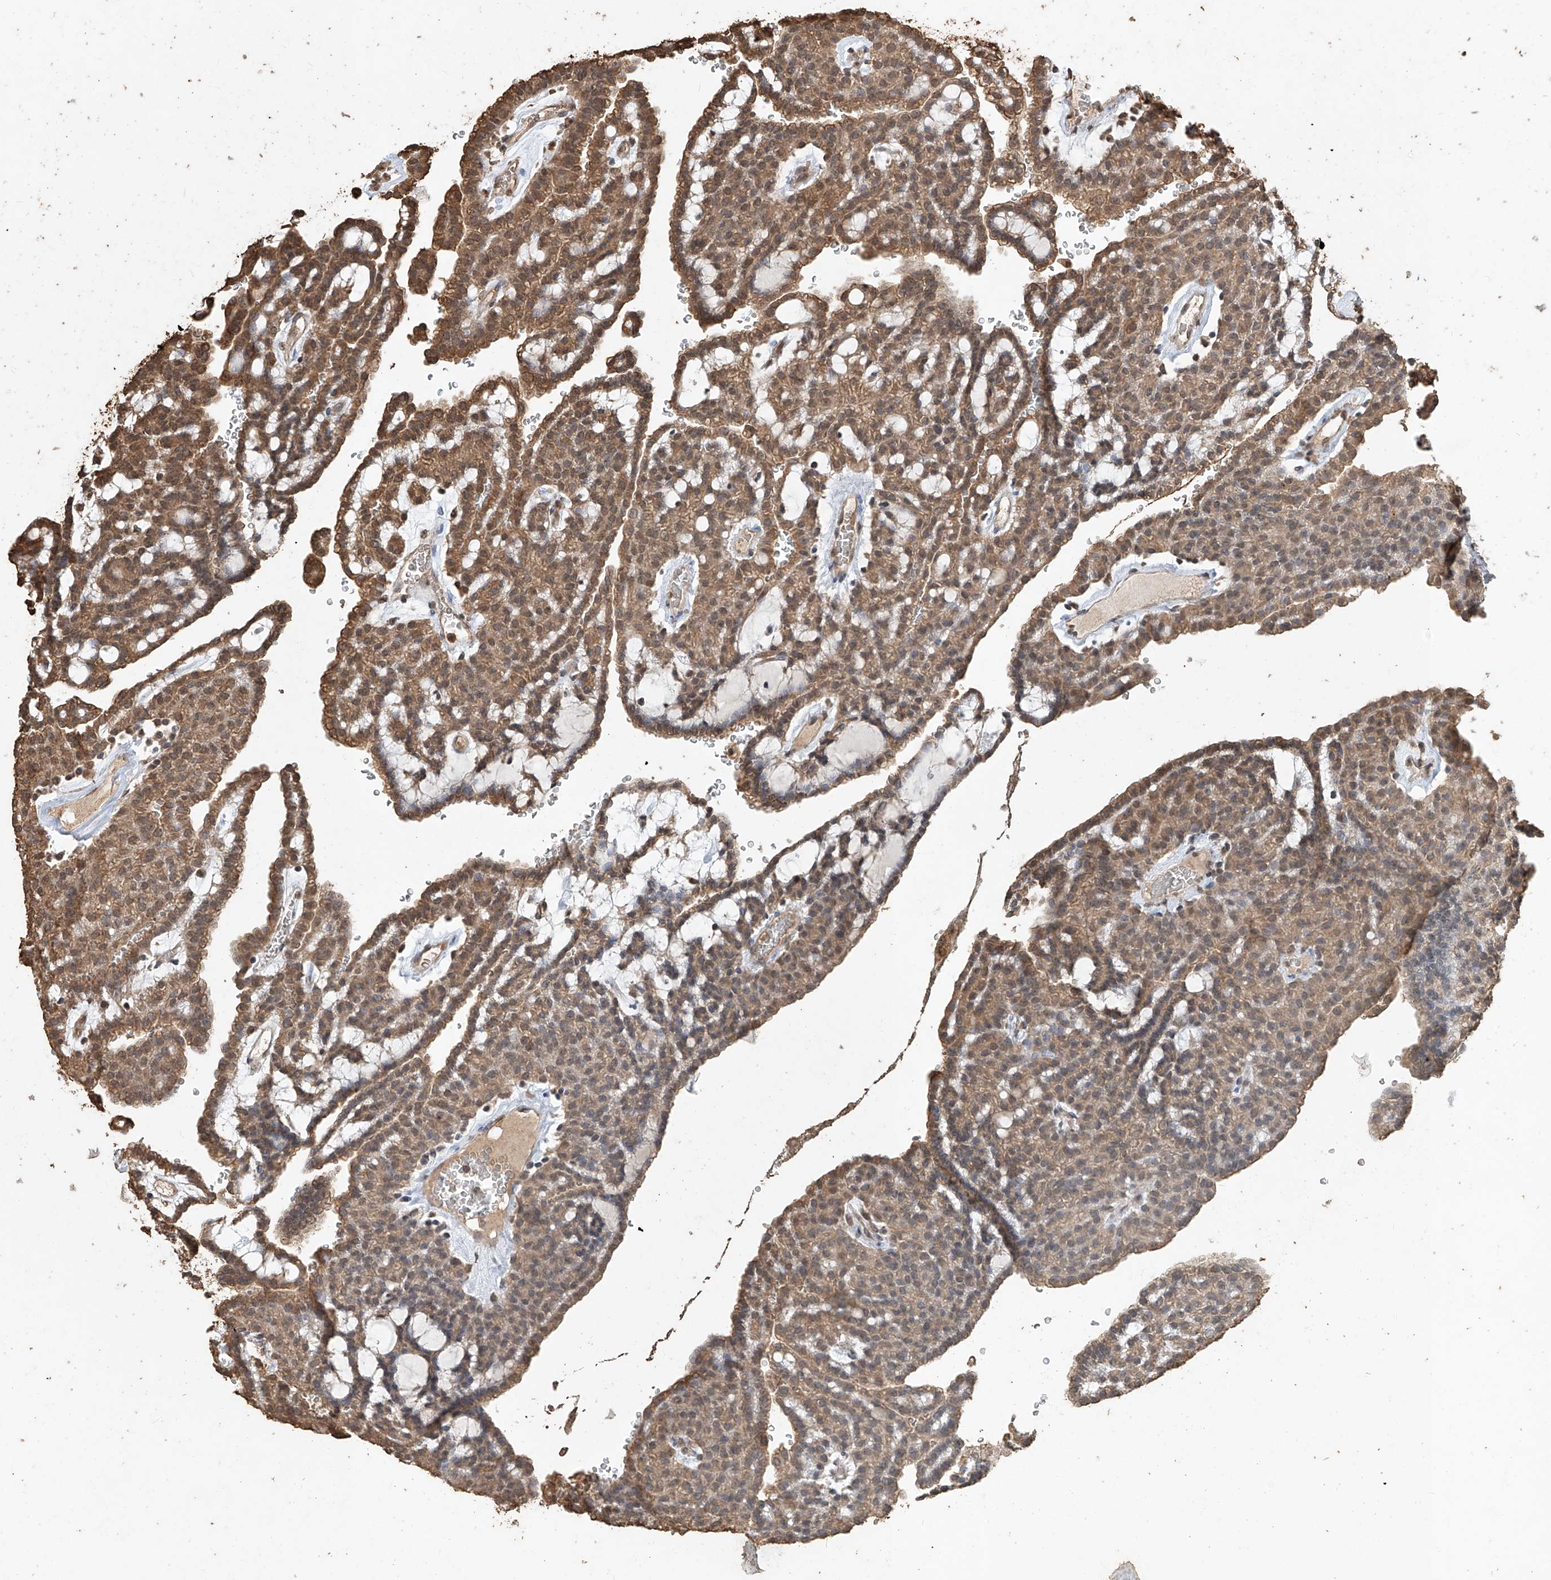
{"staining": {"intensity": "moderate", "quantity": ">75%", "location": "cytoplasmic/membranous"}, "tissue": "renal cancer", "cell_type": "Tumor cells", "image_type": "cancer", "snomed": [{"axis": "morphology", "description": "Adenocarcinoma, NOS"}, {"axis": "topography", "description": "Kidney"}], "caption": "Tumor cells exhibit medium levels of moderate cytoplasmic/membranous expression in approximately >75% of cells in renal cancer.", "gene": "ELOVL1", "patient": {"sex": "male", "age": 63}}